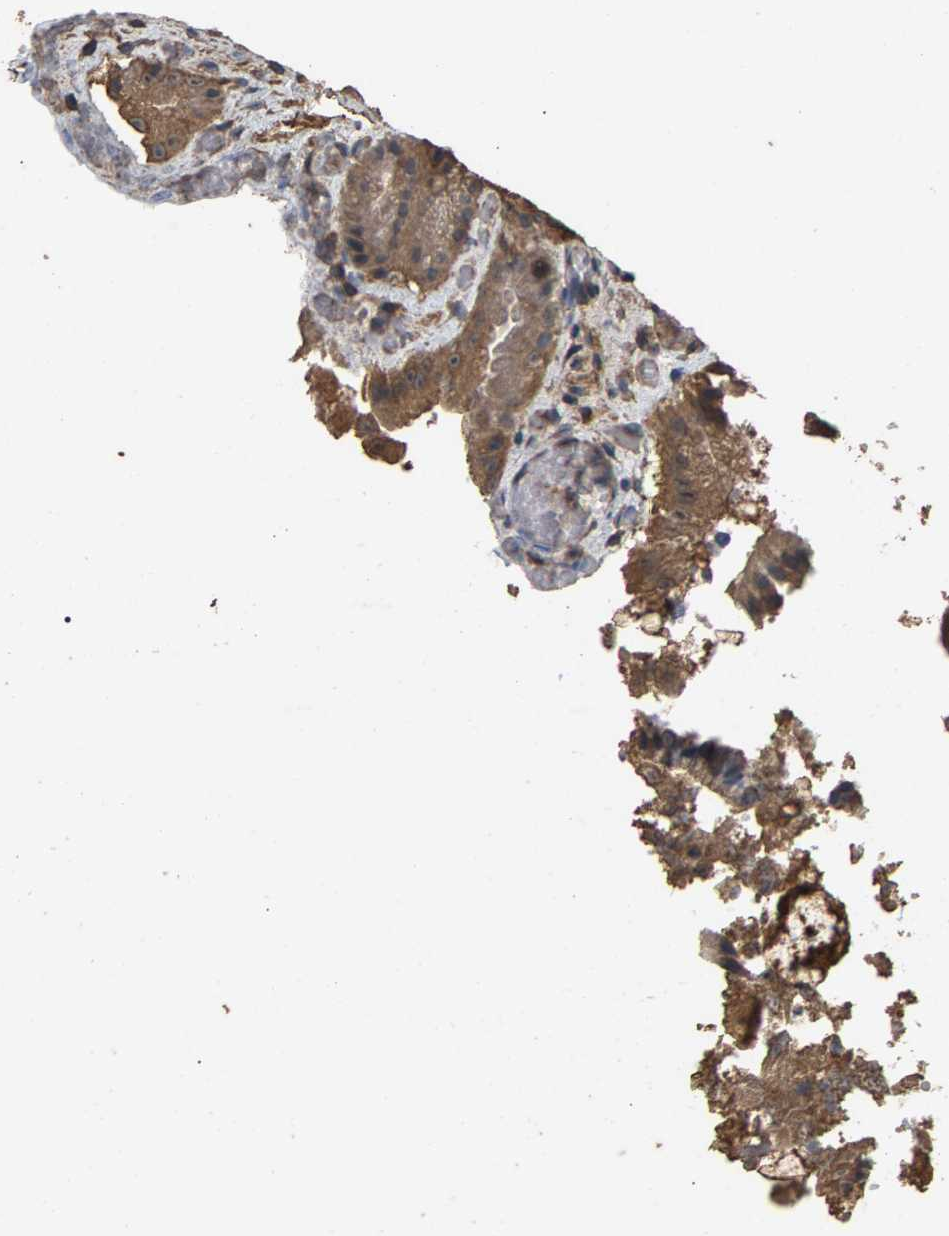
{"staining": {"intensity": "moderate", "quantity": ">75%", "location": "cytoplasmic/membranous"}, "tissue": "gallbladder", "cell_type": "Glandular cells", "image_type": "normal", "snomed": [{"axis": "morphology", "description": "Normal tissue, NOS"}, {"axis": "topography", "description": "Gallbladder"}], "caption": "Gallbladder stained with DAB (3,3'-diaminobenzidine) immunohistochemistry reveals medium levels of moderate cytoplasmic/membranous positivity in about >75% of glandular cells.", "gene": "HTRA3", "patient": {"sex": "male", "age": 49}}